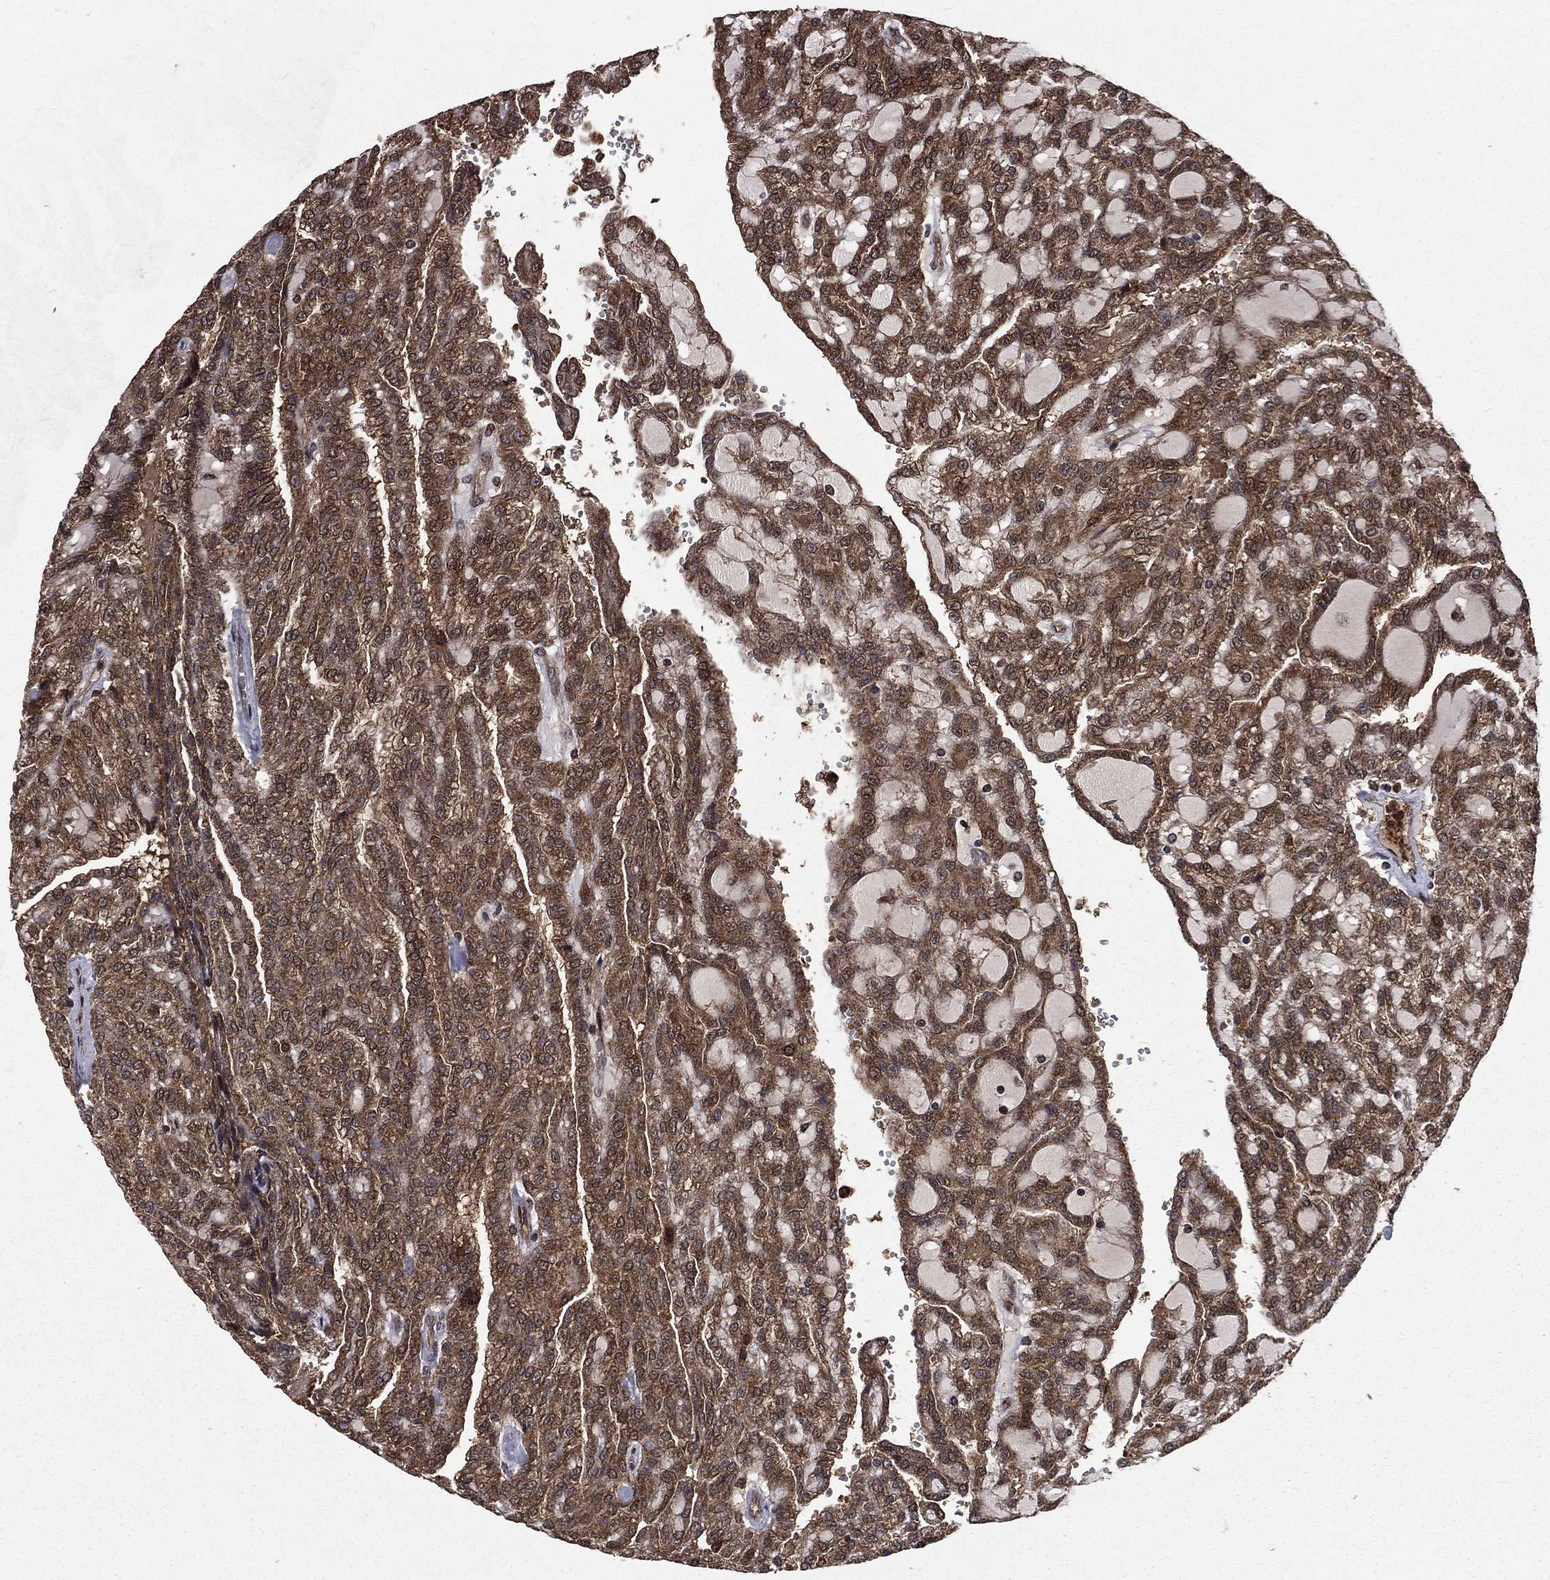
{"staining": {"intensity": "moderate", "quantity": ">75%", "location": "cytoplasmic/membranous"}, "tissue": "renal cancer", "cell_type": "Tumor cells", "image_type": "cancer", "snomed": [{"axis": "morphology", "description": "Adenocarcinoma, NOS"}, {"axis": "topography", "description": "Kidney"}], "caption": "Human renal adenocarcinoma stained for a protein (brown) displays moderate cytoplasmic/membranous positive positivity in about >75% of tumor cells.", "gene": "LENG8", "patient": {"sex": "male", "age": 63}}